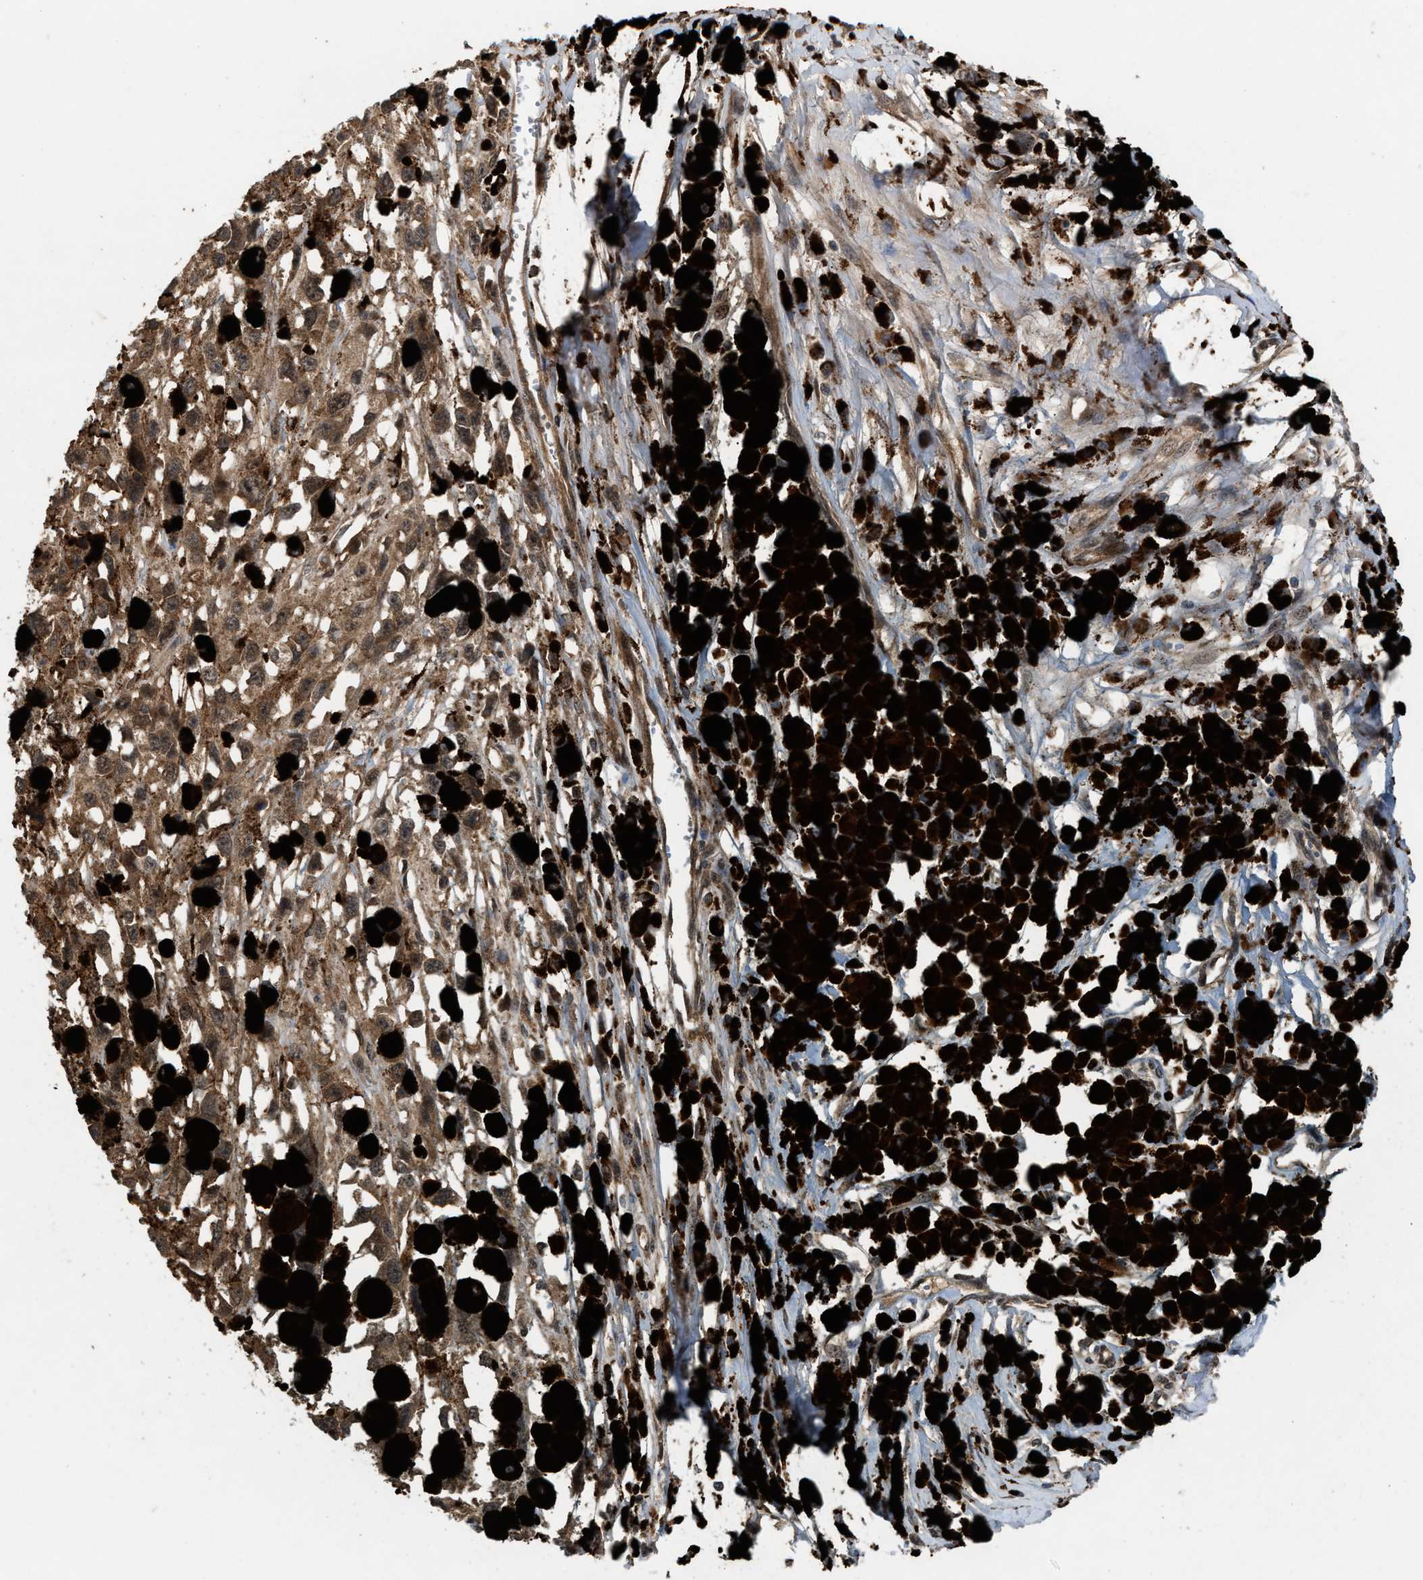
{"staining": {"intensity": "moderate", "quantity": ">75%", "location": "cytoplasmic/membranous,nuclear"}, "tissue": "melanoma", "cell_type": "Tumor cells", "image_type": "cancer", "snomed": [{"axis": "morphology", "description": "Malignant melanoma, Metastatic site"}, {"axis": "topography", "description": "Lymph node"}], "caption": "Approximately >75% of tumor cells in melanoma demonstrate moderate cytoplasmic/membranous and nuclear protein positivity as visualized by brown immunohistochemical staining.", "gene": "RUSC2", "patient": {"sex": "male", "age": 59}}